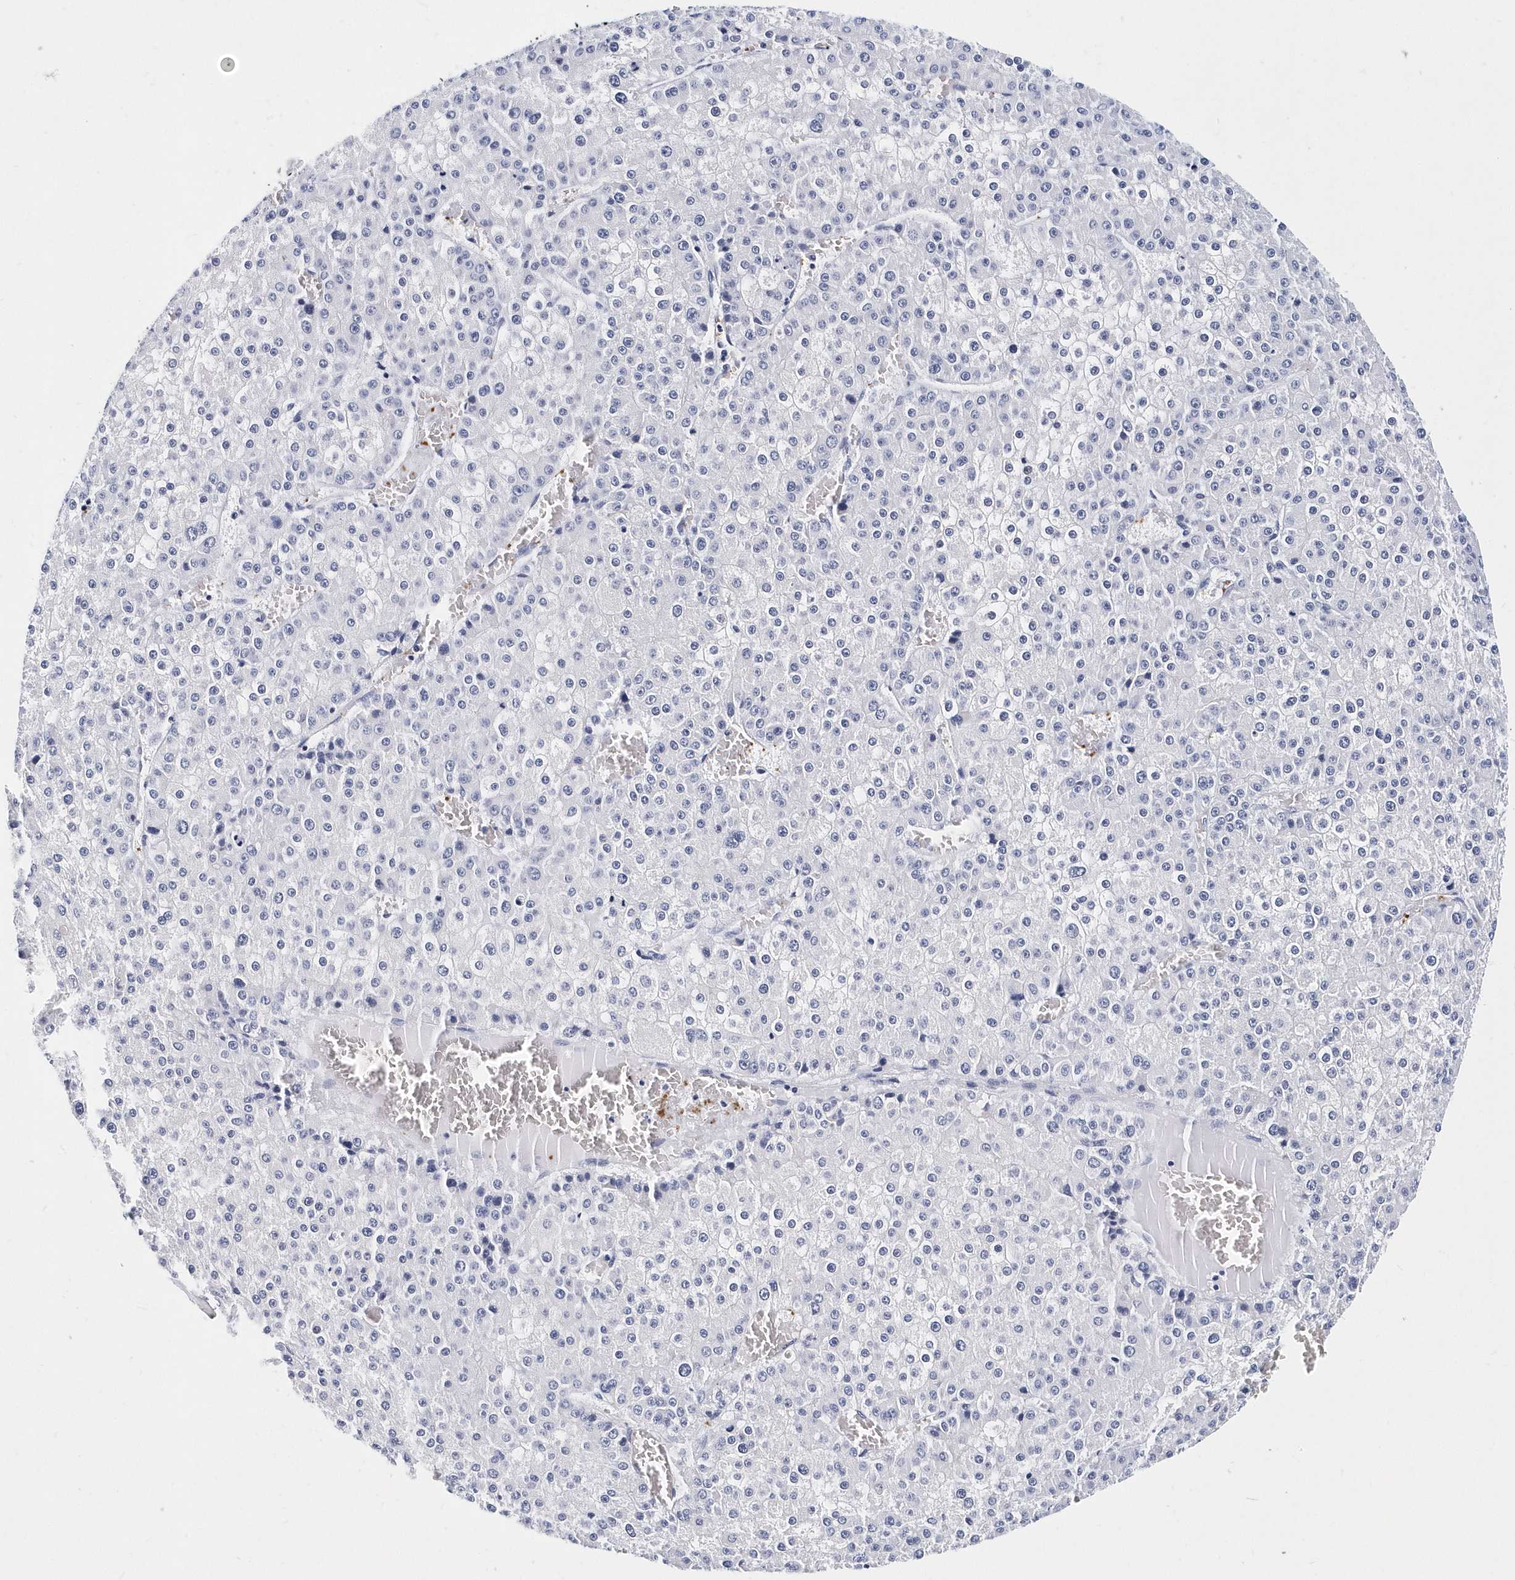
{"staining": {"intensity": "negative", "quantity": "none", "location": "none"}, "tissue": "liver cancer", "cell_type": "Tumor cells", "image_type": "cancer", "snomed": [{"axis": "morphology", "description": "Carcinoma, Hepatocellular, NOS"}, {"axis": "topography", "description": "Liver"}], "caption": "This is an immunohistochemistry (IHC) photomicrograph of liver hepatocellular carcinoma. There is no positivity in tumor cells.", "gene": "ITGA2B", "patient": {"sex": "female", "age": 73}}